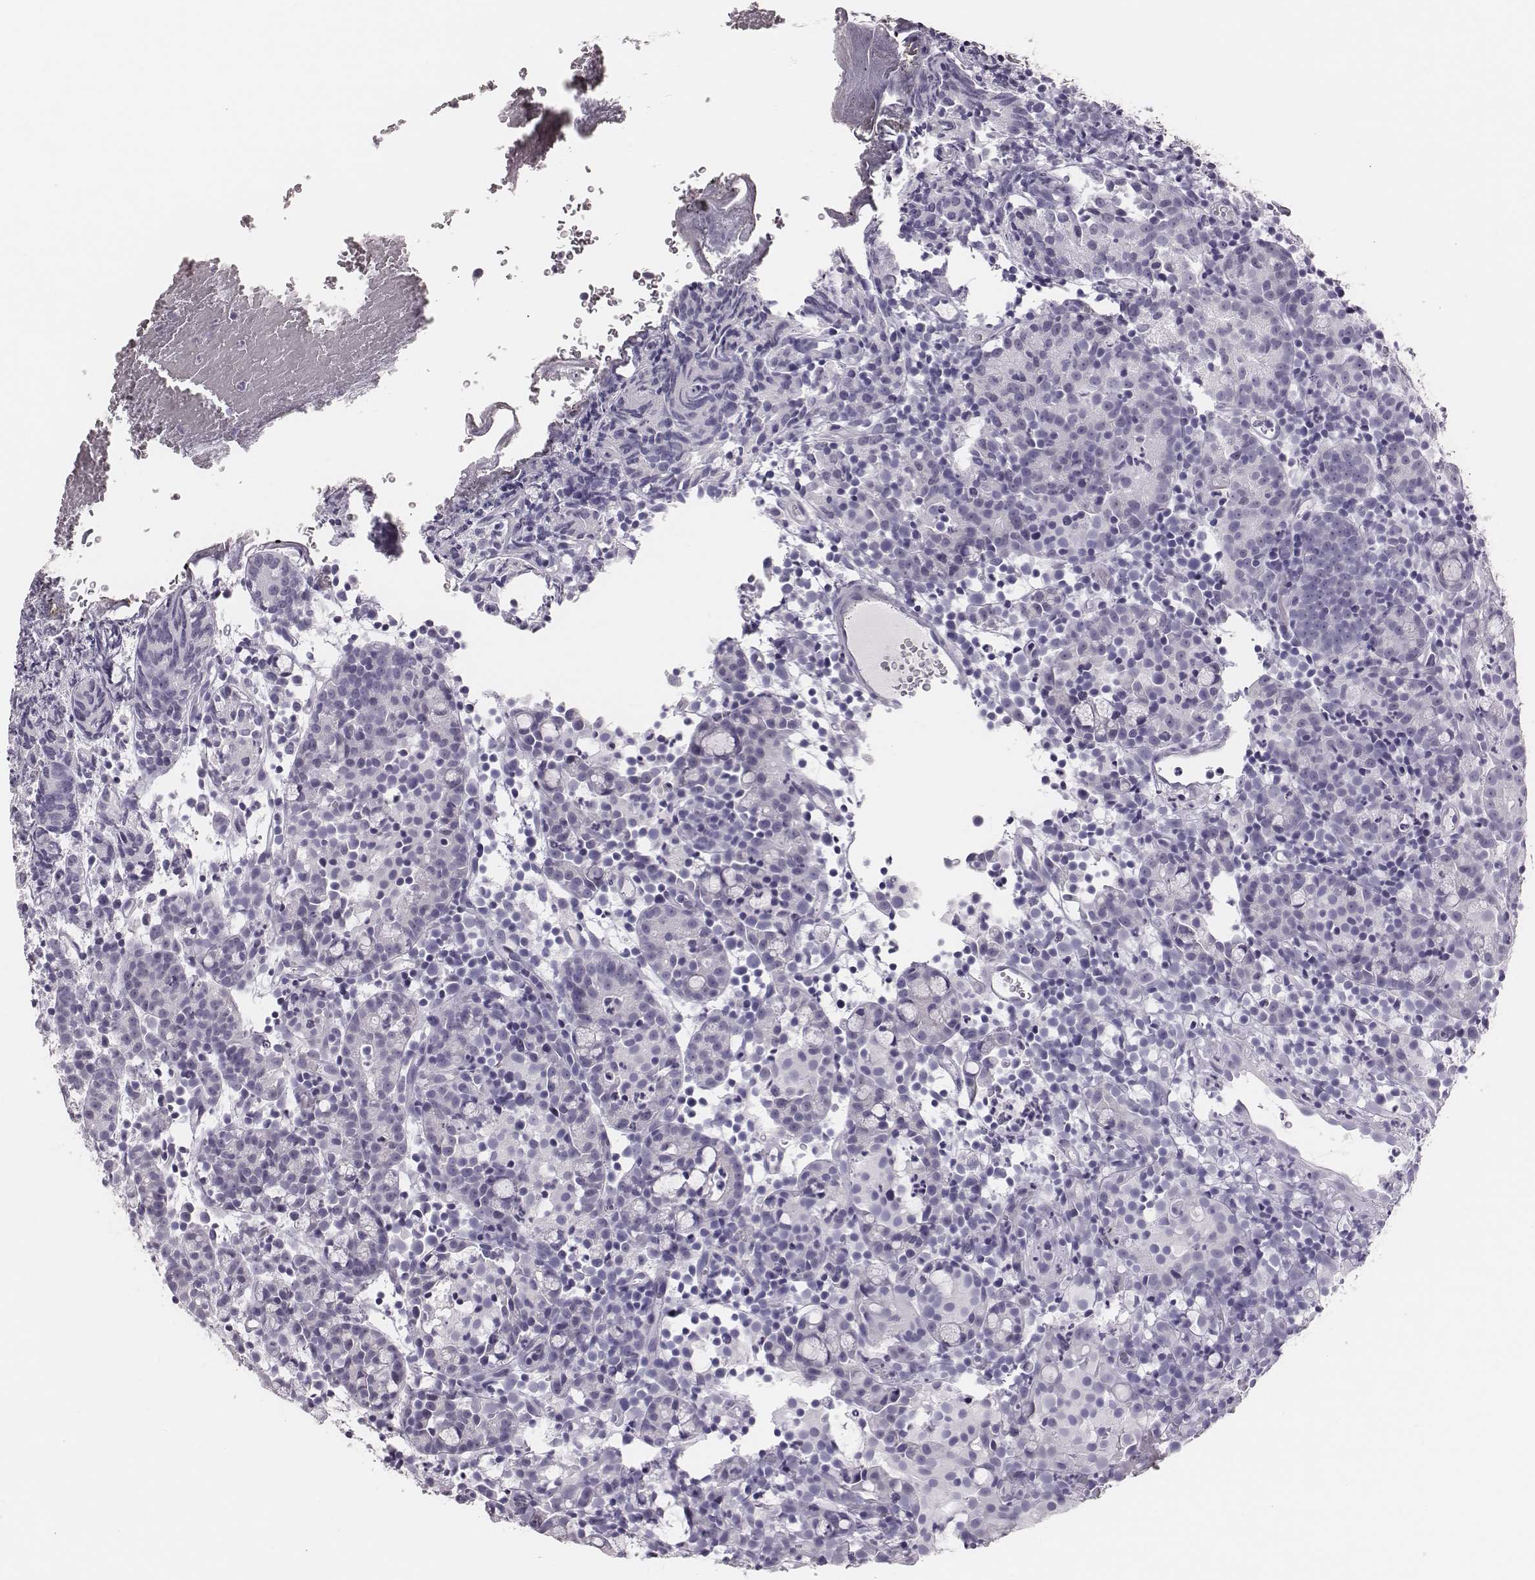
{"staining": {"intensity": "negative", "quantity": "none", "location": "none"}, "tissue": "prostate cancer", "cell_type": "Tumor cells", "image_type": "cancer", "snomed": [{"axis": "morphology", "description": "Adenocarcinoma, High grade"}, {"axis": "topography", "description": "Prostate"}], "caption": "This is an immunohistochemistry (IHC) micrograph of human prostate cancer. There is no expression in tumor cells.", "gene": "H1-6", "patient": {"sex": "male", "age": 53}}